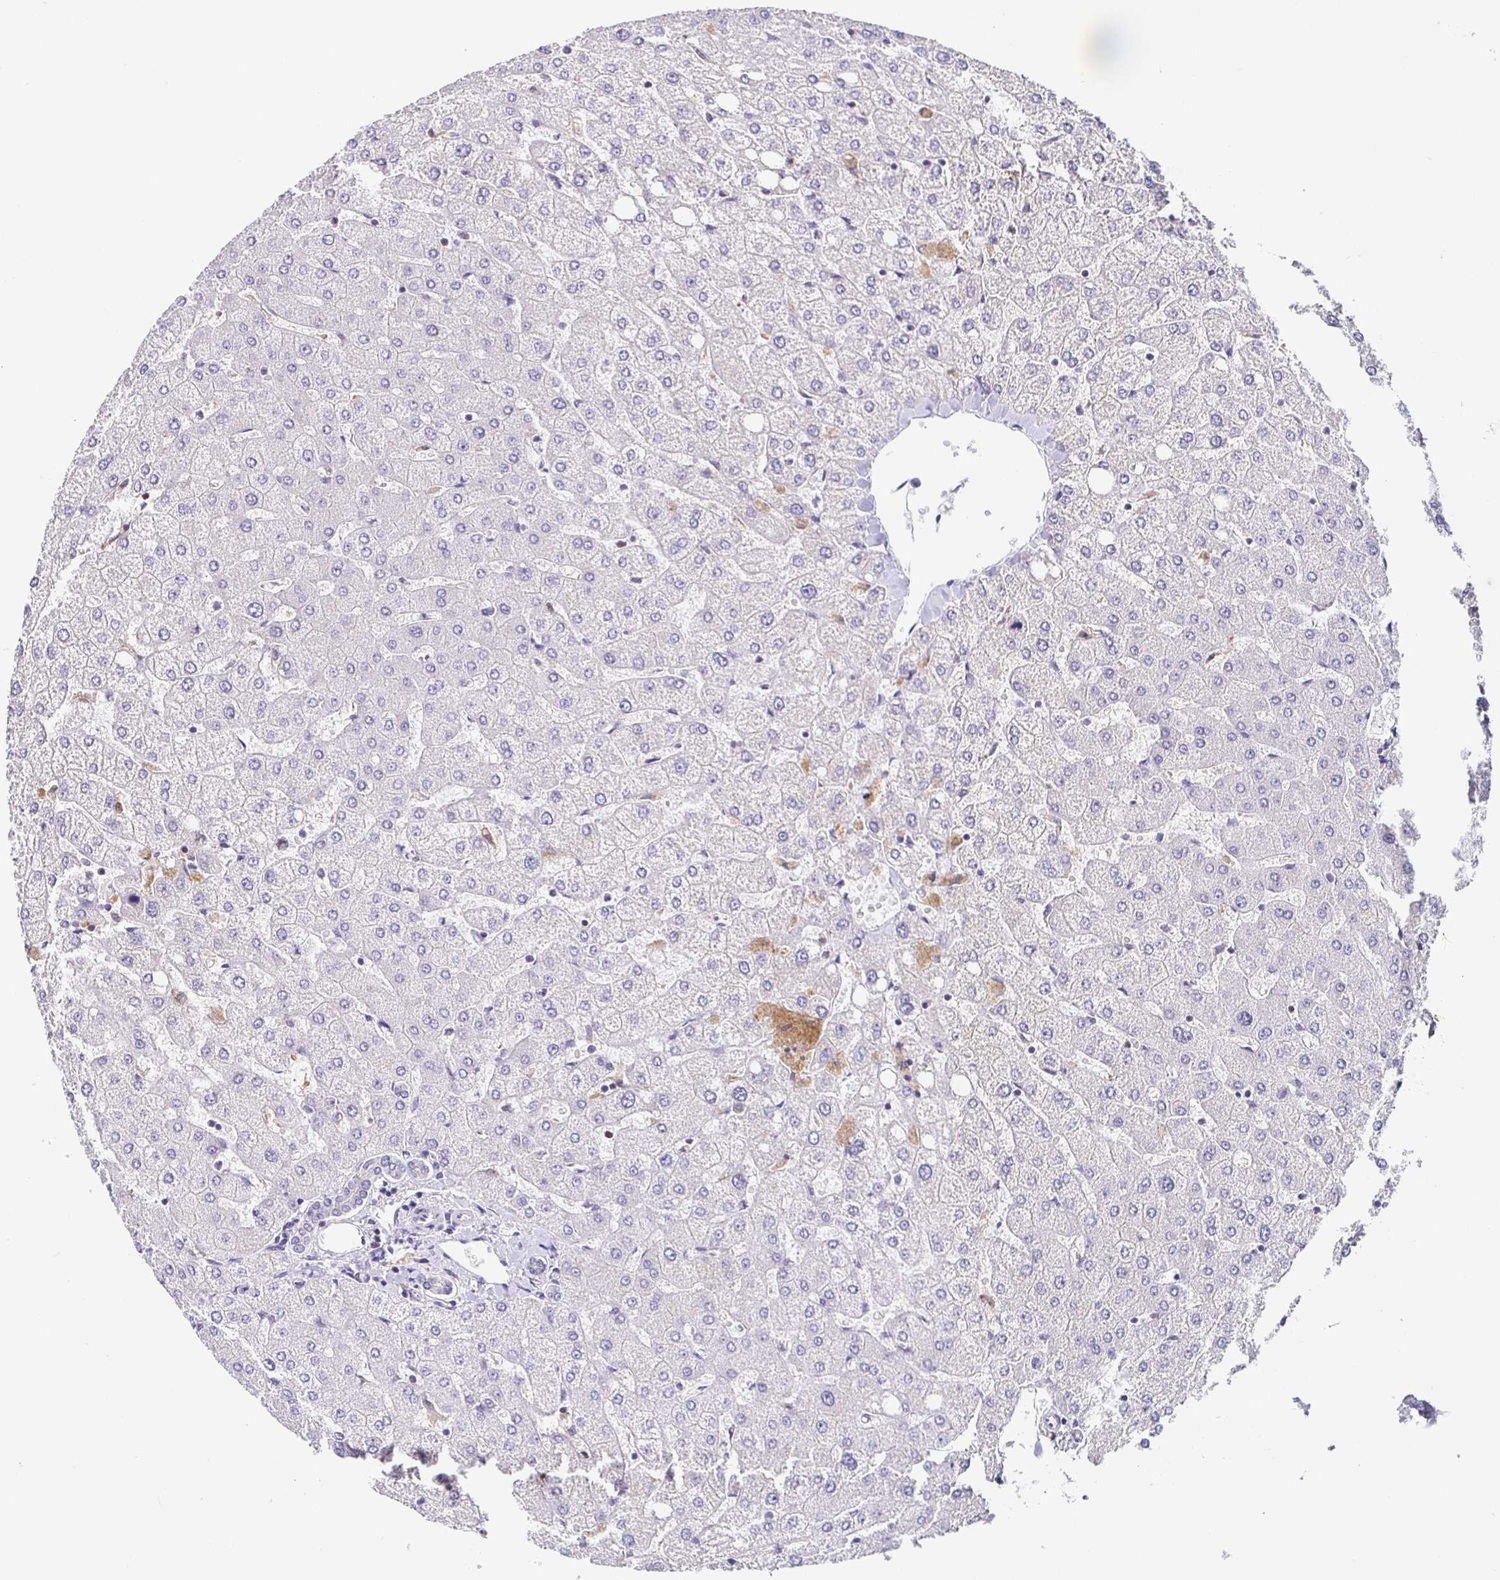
{"staining": {"intensity": "negative", "quantity": "none", "location": "none"}, "tissue": "liver", "cell_type": "Cholangiocytes", "image_type": "normal", "snomed": [{"axis": "morphology", "description": "Normal tissue, NOS"}, {"axis": "topography", "description": "Liver"}], "caption": "Cholangiocytes show no significant positivity in normal liver. (DAB immunohistochemistry (IHC) with hematoxylin counter stain).", "gene": "SATB1", "patient": {"sex": "female", "age": 54}}